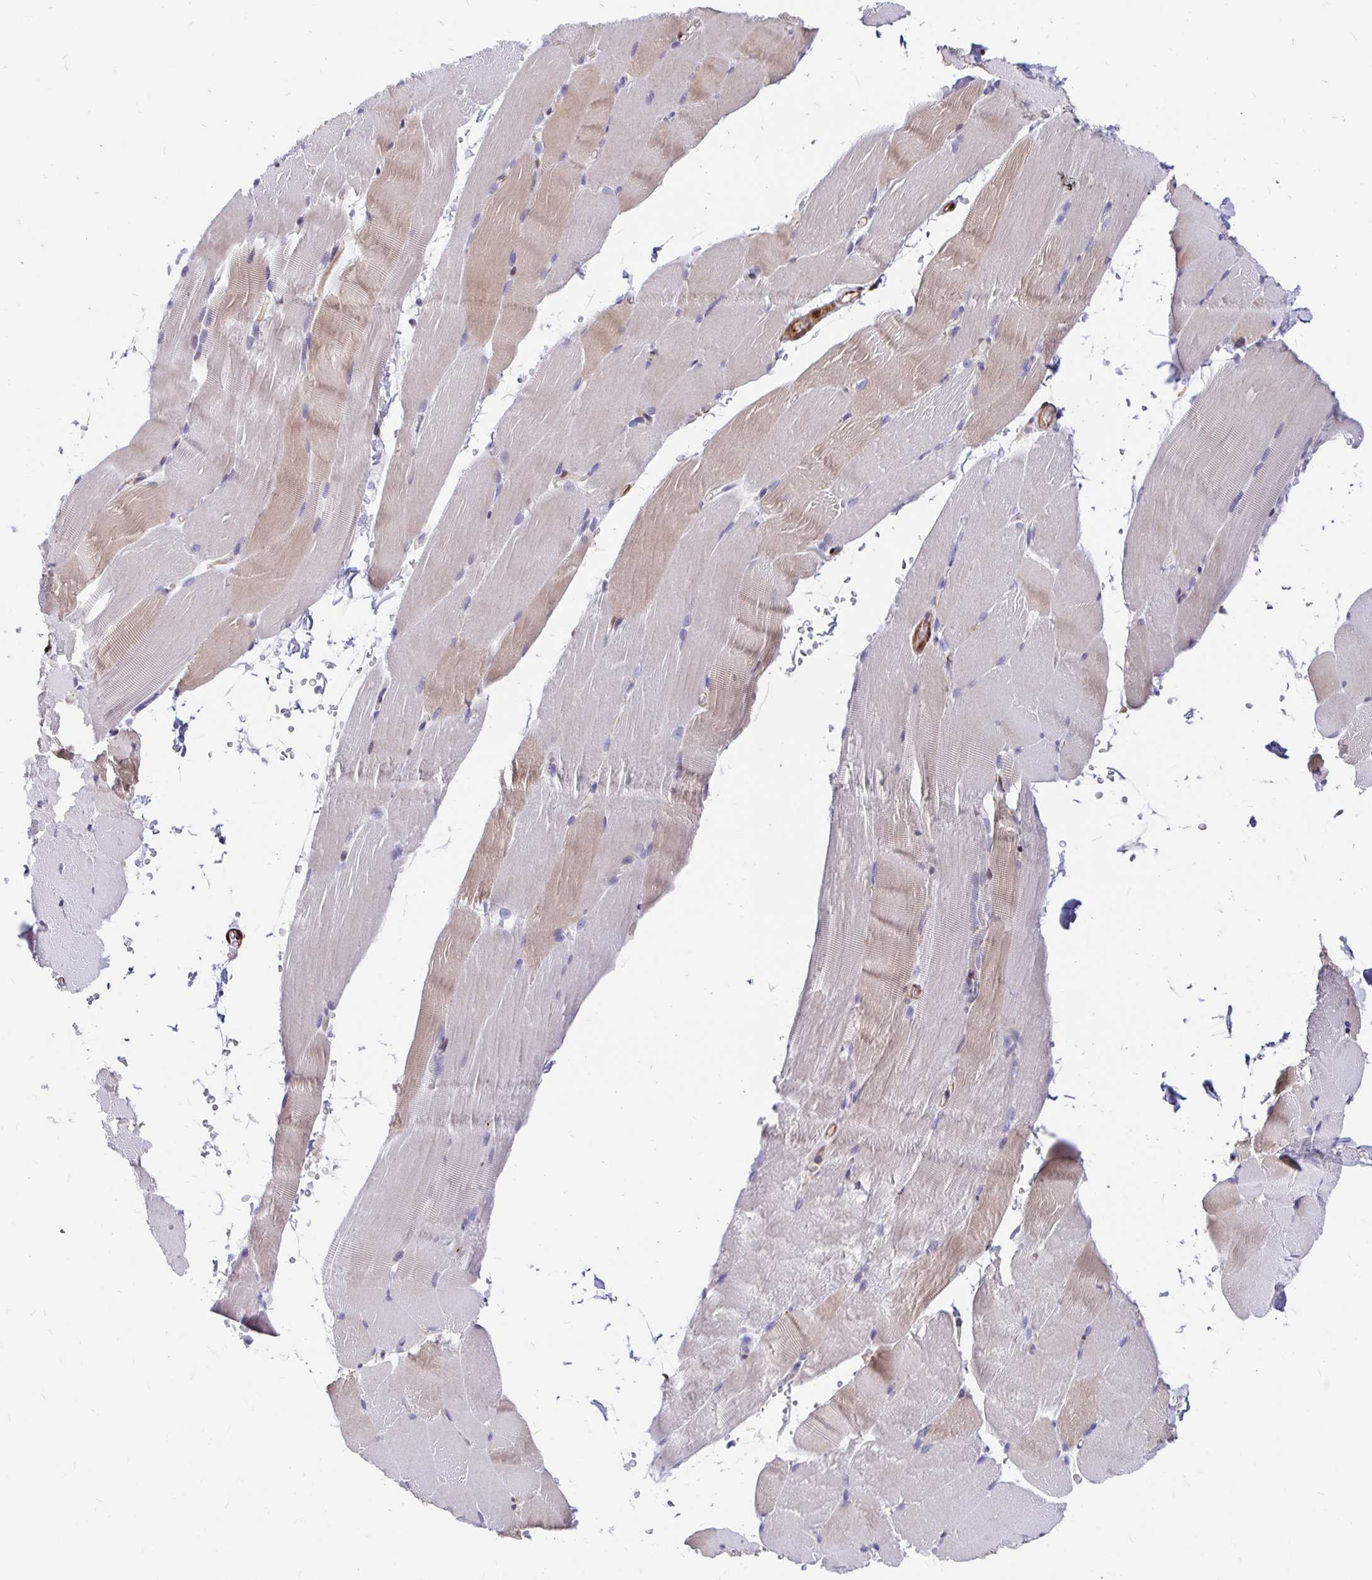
{"staining": {"intensity": "weak", "quantity": "<25%", "location": "cytoplasmic/membranous"}, "tissue": "skeletal muscle", "cell_type": "Myocytes", "image_type": "normal", "snomed": [{"axis": "morphology", "description": "Normal tissue, NOS"}, {"axis": "topography", "description": "Skeletal muscle"}], "caption": "DAB (3,3'-diaminobenzidine) immunohistochemical staining of benign human skeletal muscle shows no significant staining in myocytes. The staining is performed using DAB brown chromogen with nuclei counter-stained in using hematoxylin.", "gene": "CDKL1", "patient": {"sex": "female", "age": 37}}